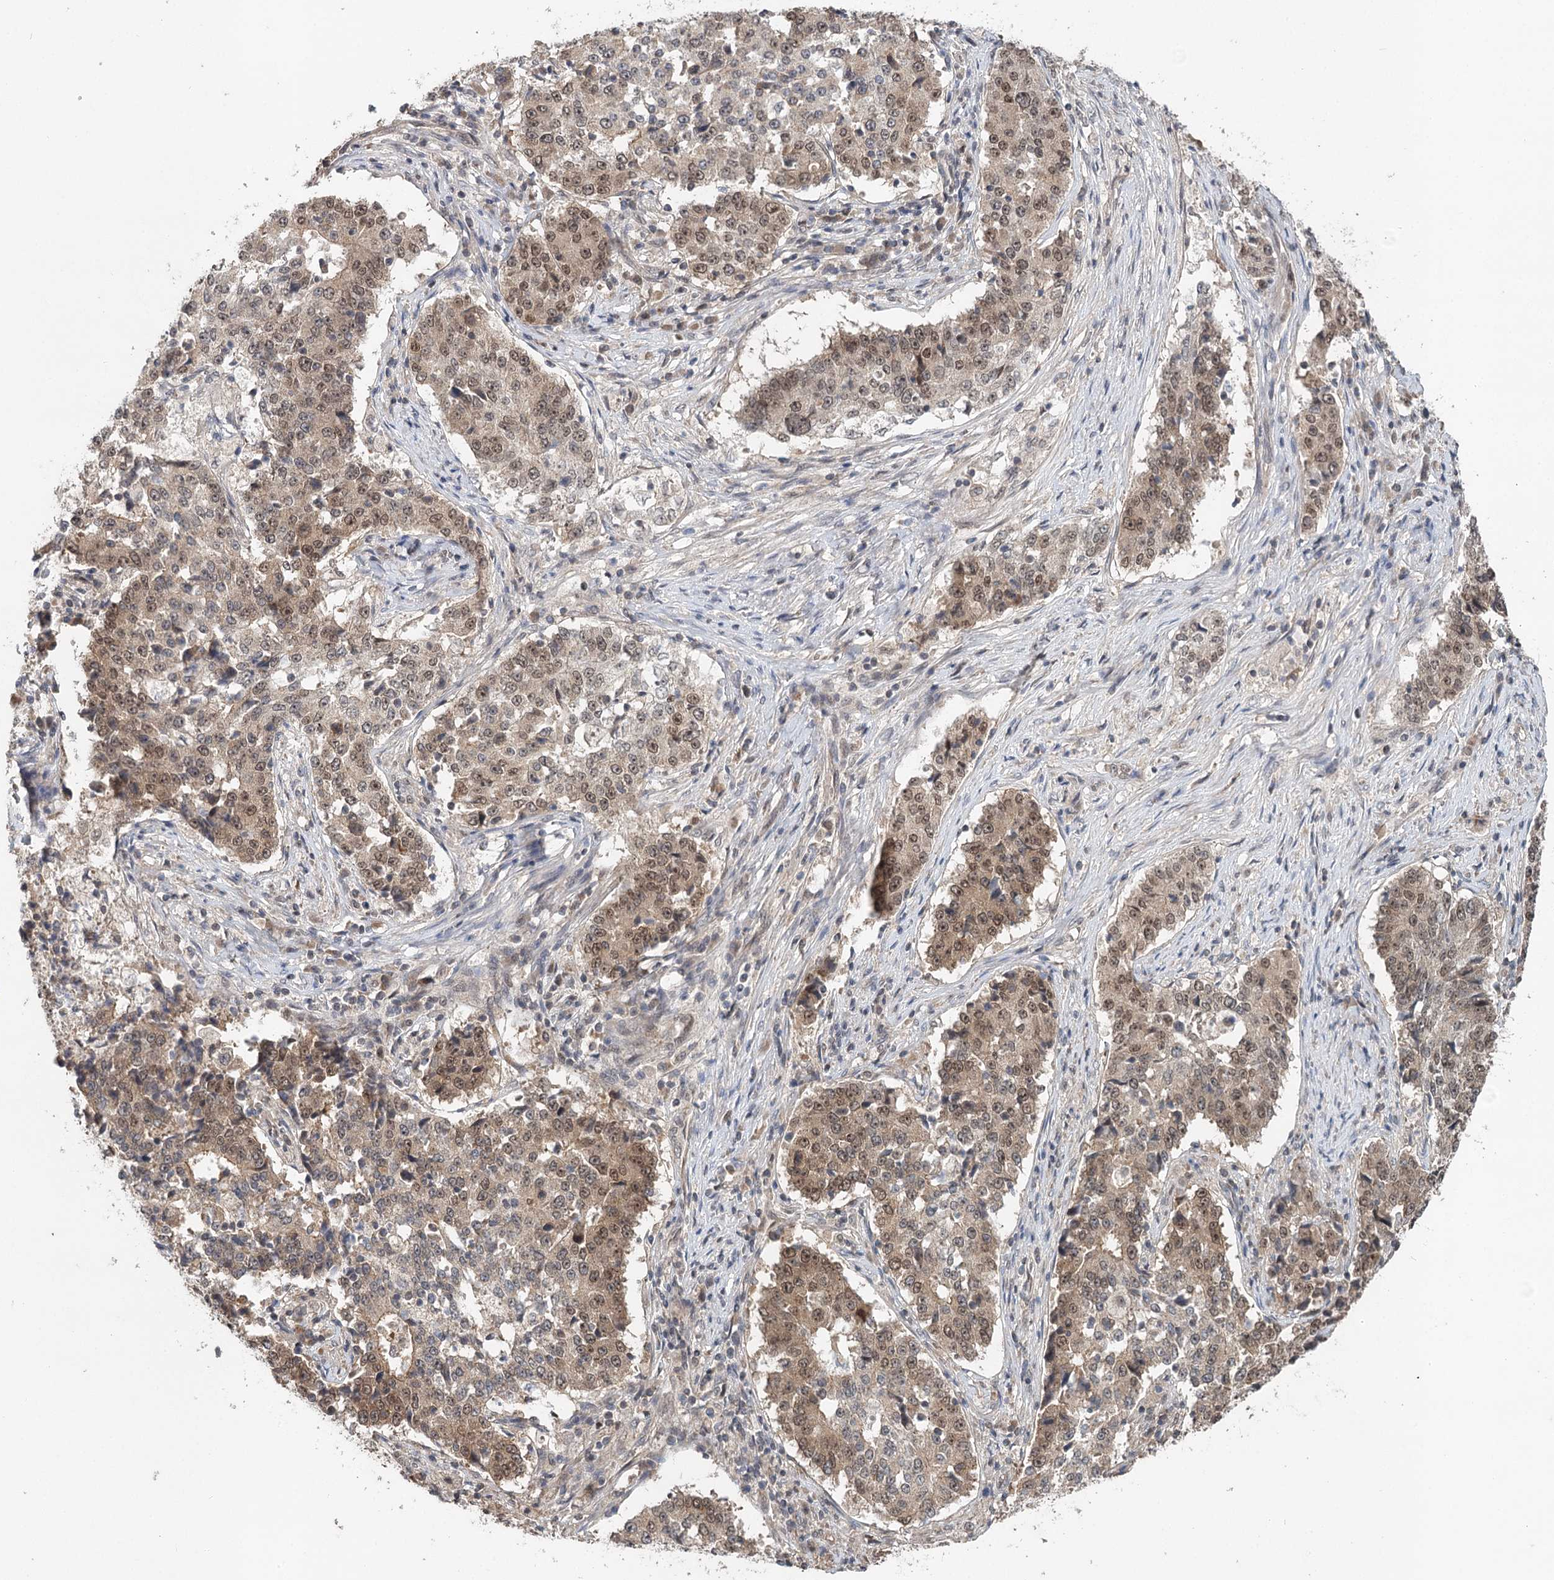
{"staining": {"intensity": "moderate", "quantity": ">75%", "location": "cytoplasmic/membranous,nuclear"}, "tissue": "stomach cancer", "cell_type": "Tumor cells", "image_type": "cancer", "snomed": [{"axis": "morphology", "description": "Adenocarcinoma, NOS"}, {"axis": "topography", "description": "Stomach"}], "caption": "An immunohistochemistry (IHC) micrograph of tumor tissue is shown. Protein staining in brown shows moderate cytoplasmic/membranous and nuclear positivity in stomach cancer (adenocarcinoma) within tumor cells. The staining was performed using DAB (3,3'-diaminobenzidine), with brown indicating positive protein expression. Nuclei are stained blue with hematoxylin.", "gene": "NOPCHAP1", "patient": {"sex": "male", "age": 59}}